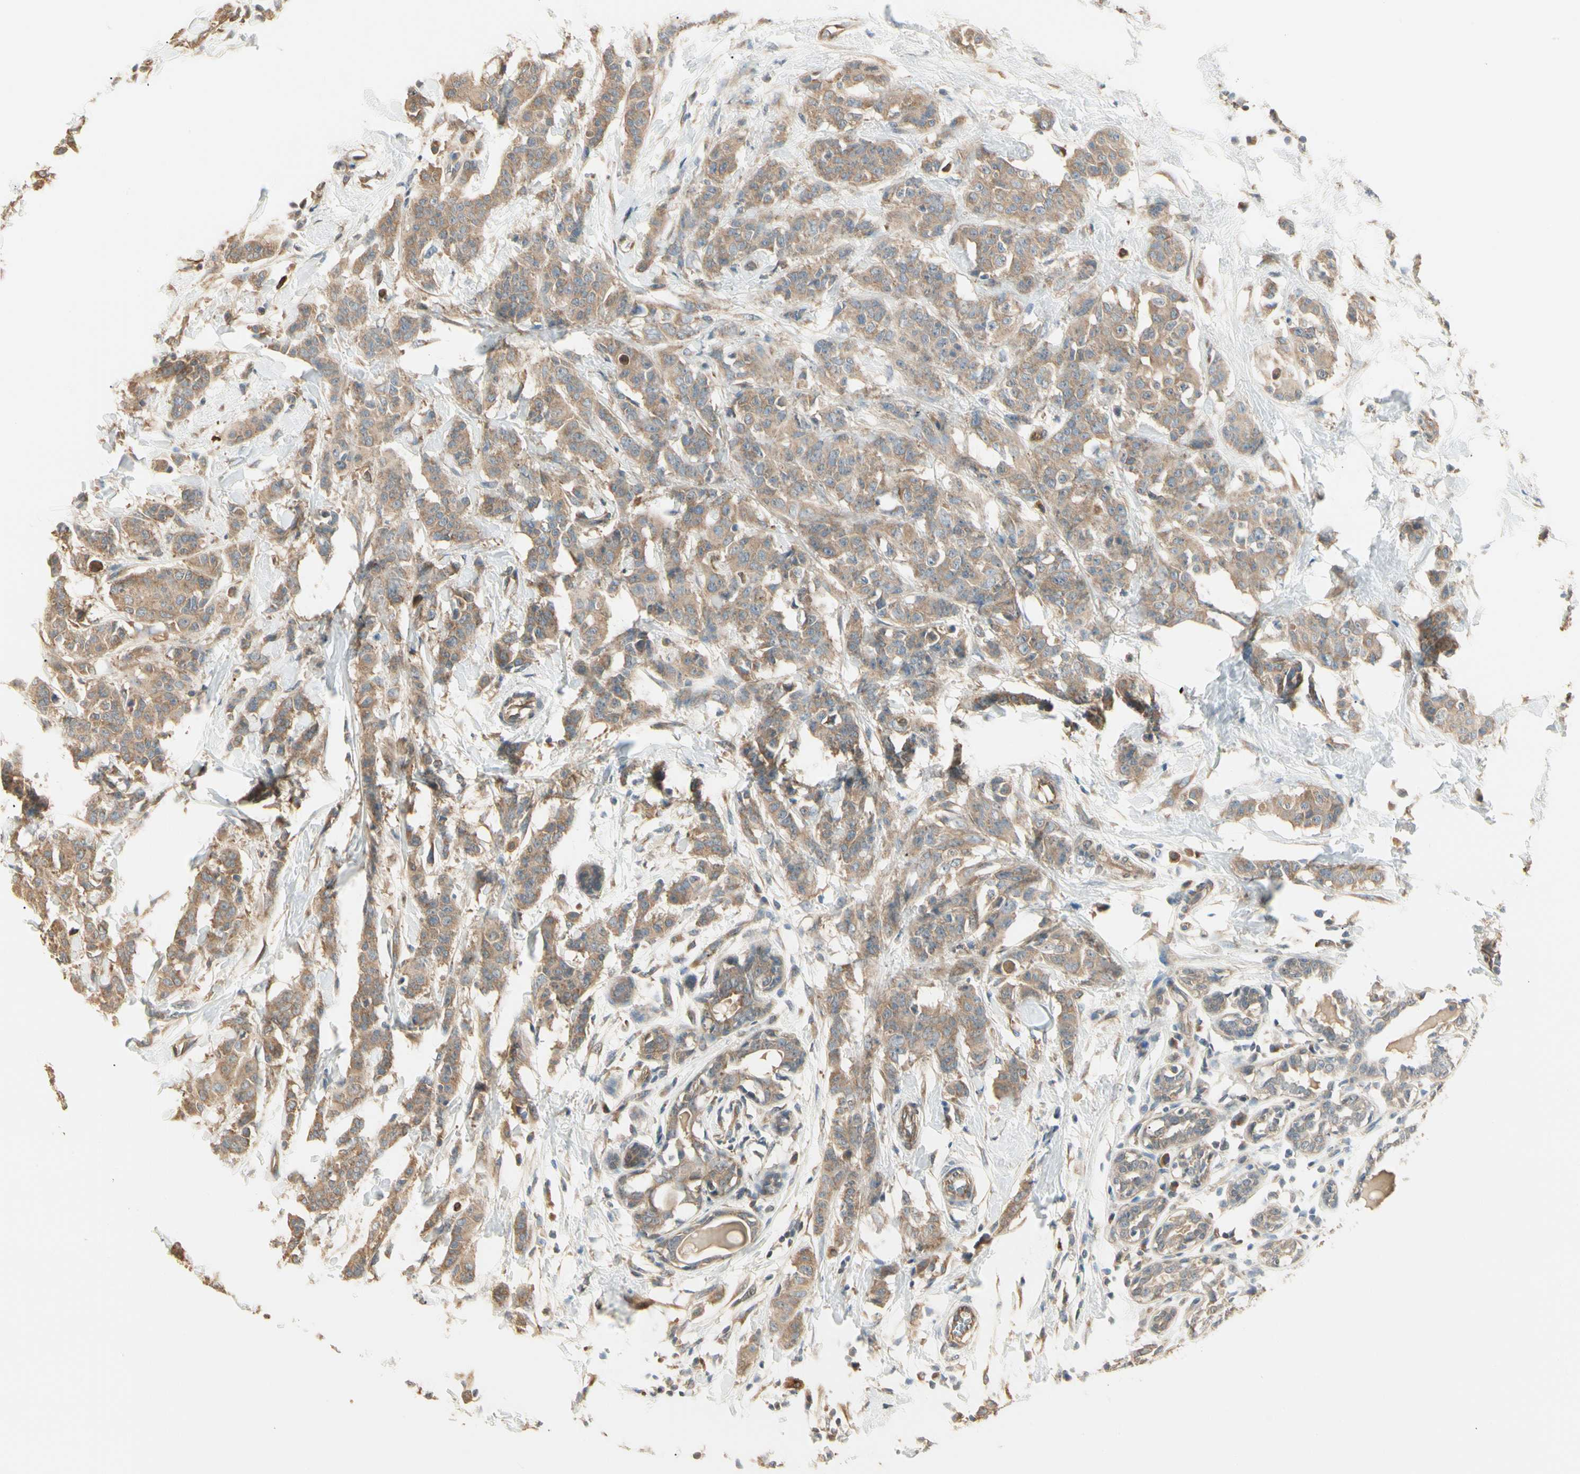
{"staining": {"intensity": "moderate", "quantity": ">75%", "location": "cytoplasmic/membranous"}, "tissue": "breast cancer", "cell_type": "Tumor cells", "image_type": "cancer", "snomed": [{"axis": "morphology", "description": "Normal tissue, NOS"}, {"axis": "morphology", "description": "Duct carcinoma"}, {"axis": "topography", "description": "Breast"}], "caption": "There is medium levels of moderate cytoplasmic/membranous staining in tumor cells of breast cancer, as demonstrated by immunohistochemical staining (brown color).", "gene": "IRAG1", "patient": {"sex": "female", "age": 40}}